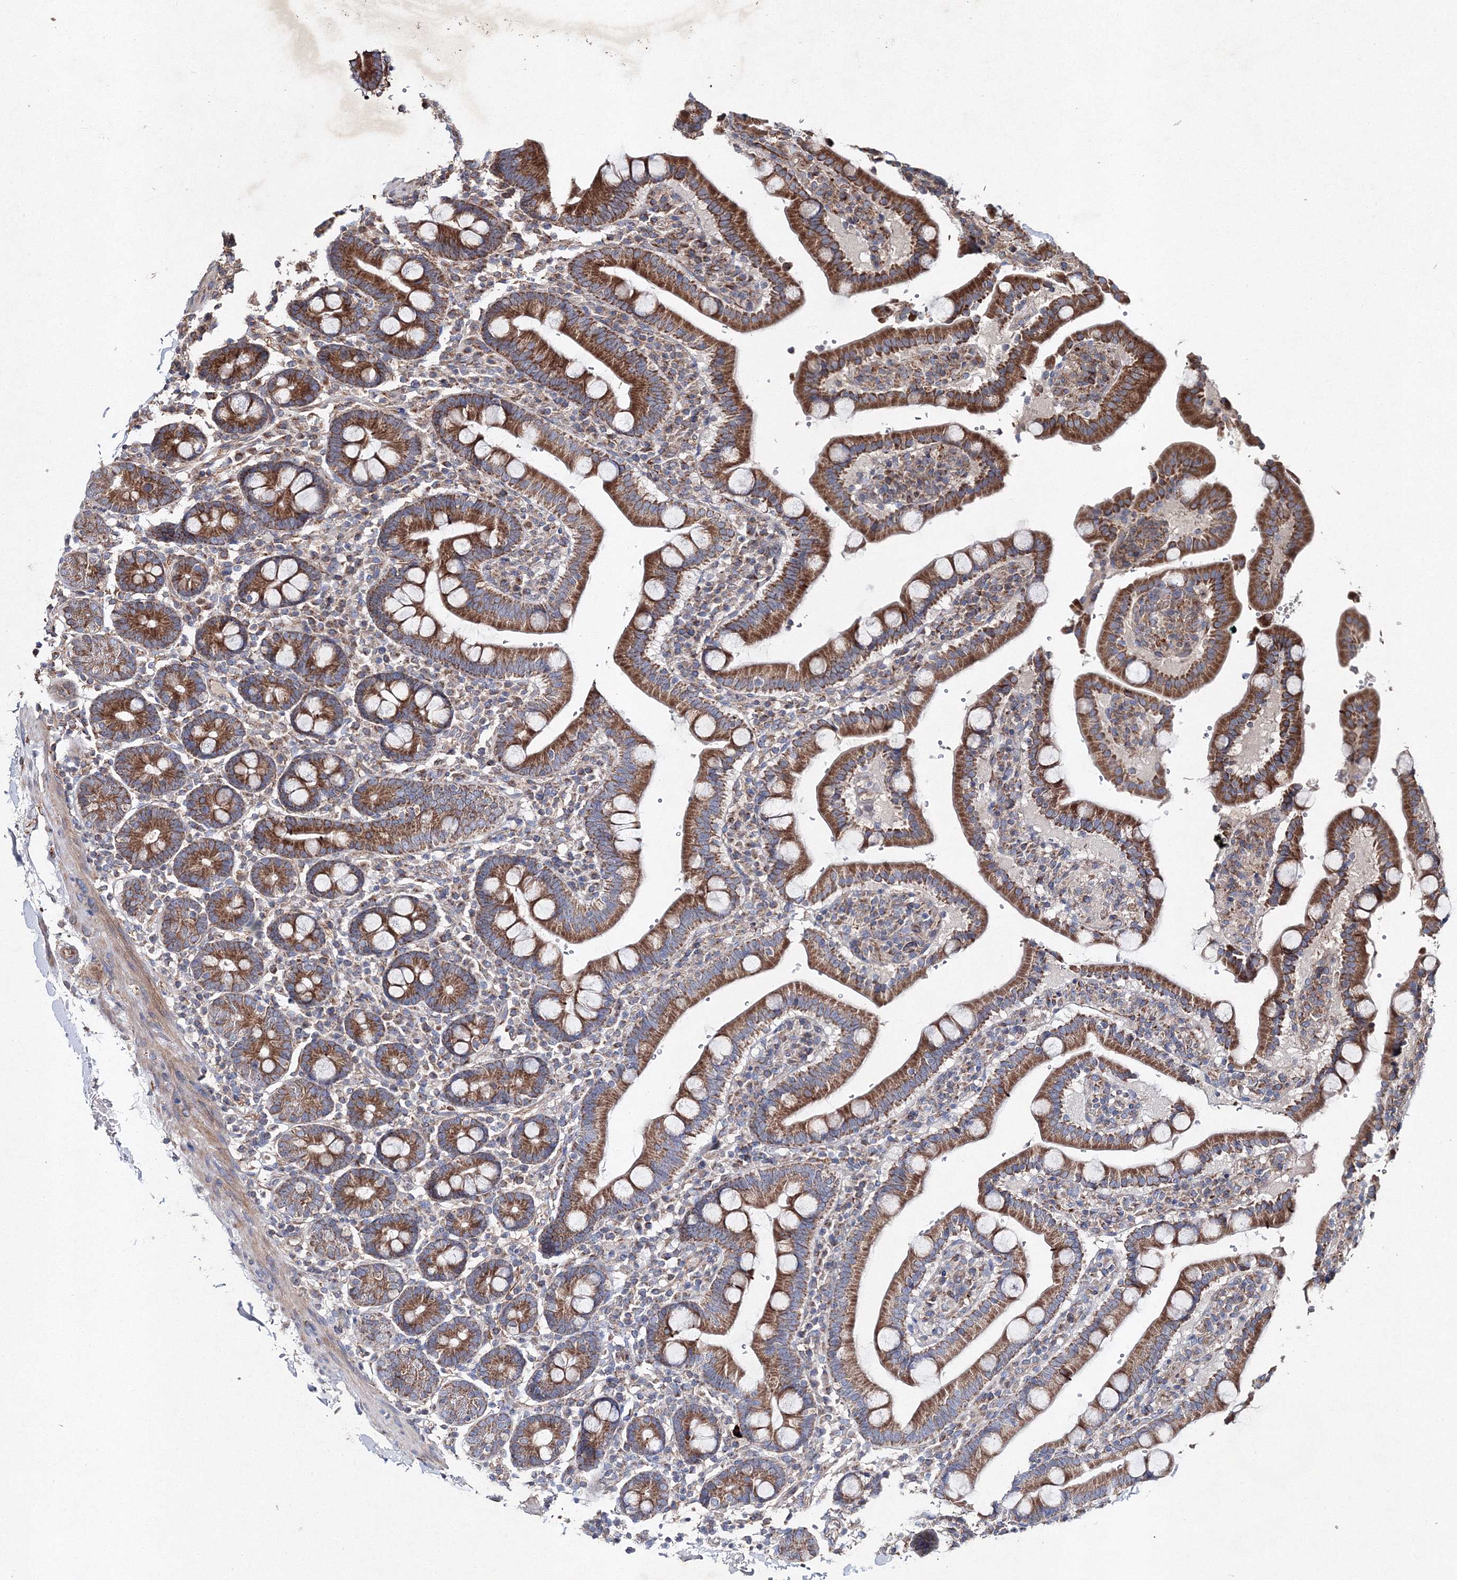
{"staining": {"intensity": "strong", "quantity": ">75%", "location": "cytoplasmic/membranous"}, "tissue": "duodenum", "cell_type": "Glandular cells", "image_type": "normal", "snomed": [{"axis": "morphology", "description": "Normal tissue, NOS"}, {"axis": "topography", "description": "Small intestine, NOS"}], "caption": "The photomicrograph reveals staining of normal duodenum, revealing strong cytoplasmic/membranous protein staining (brown color) within glandular cells. (IHC, brightfield microscopy, high magnification).", "gene": "GFM1", "patient": {"sex": "female", "age": 71}}